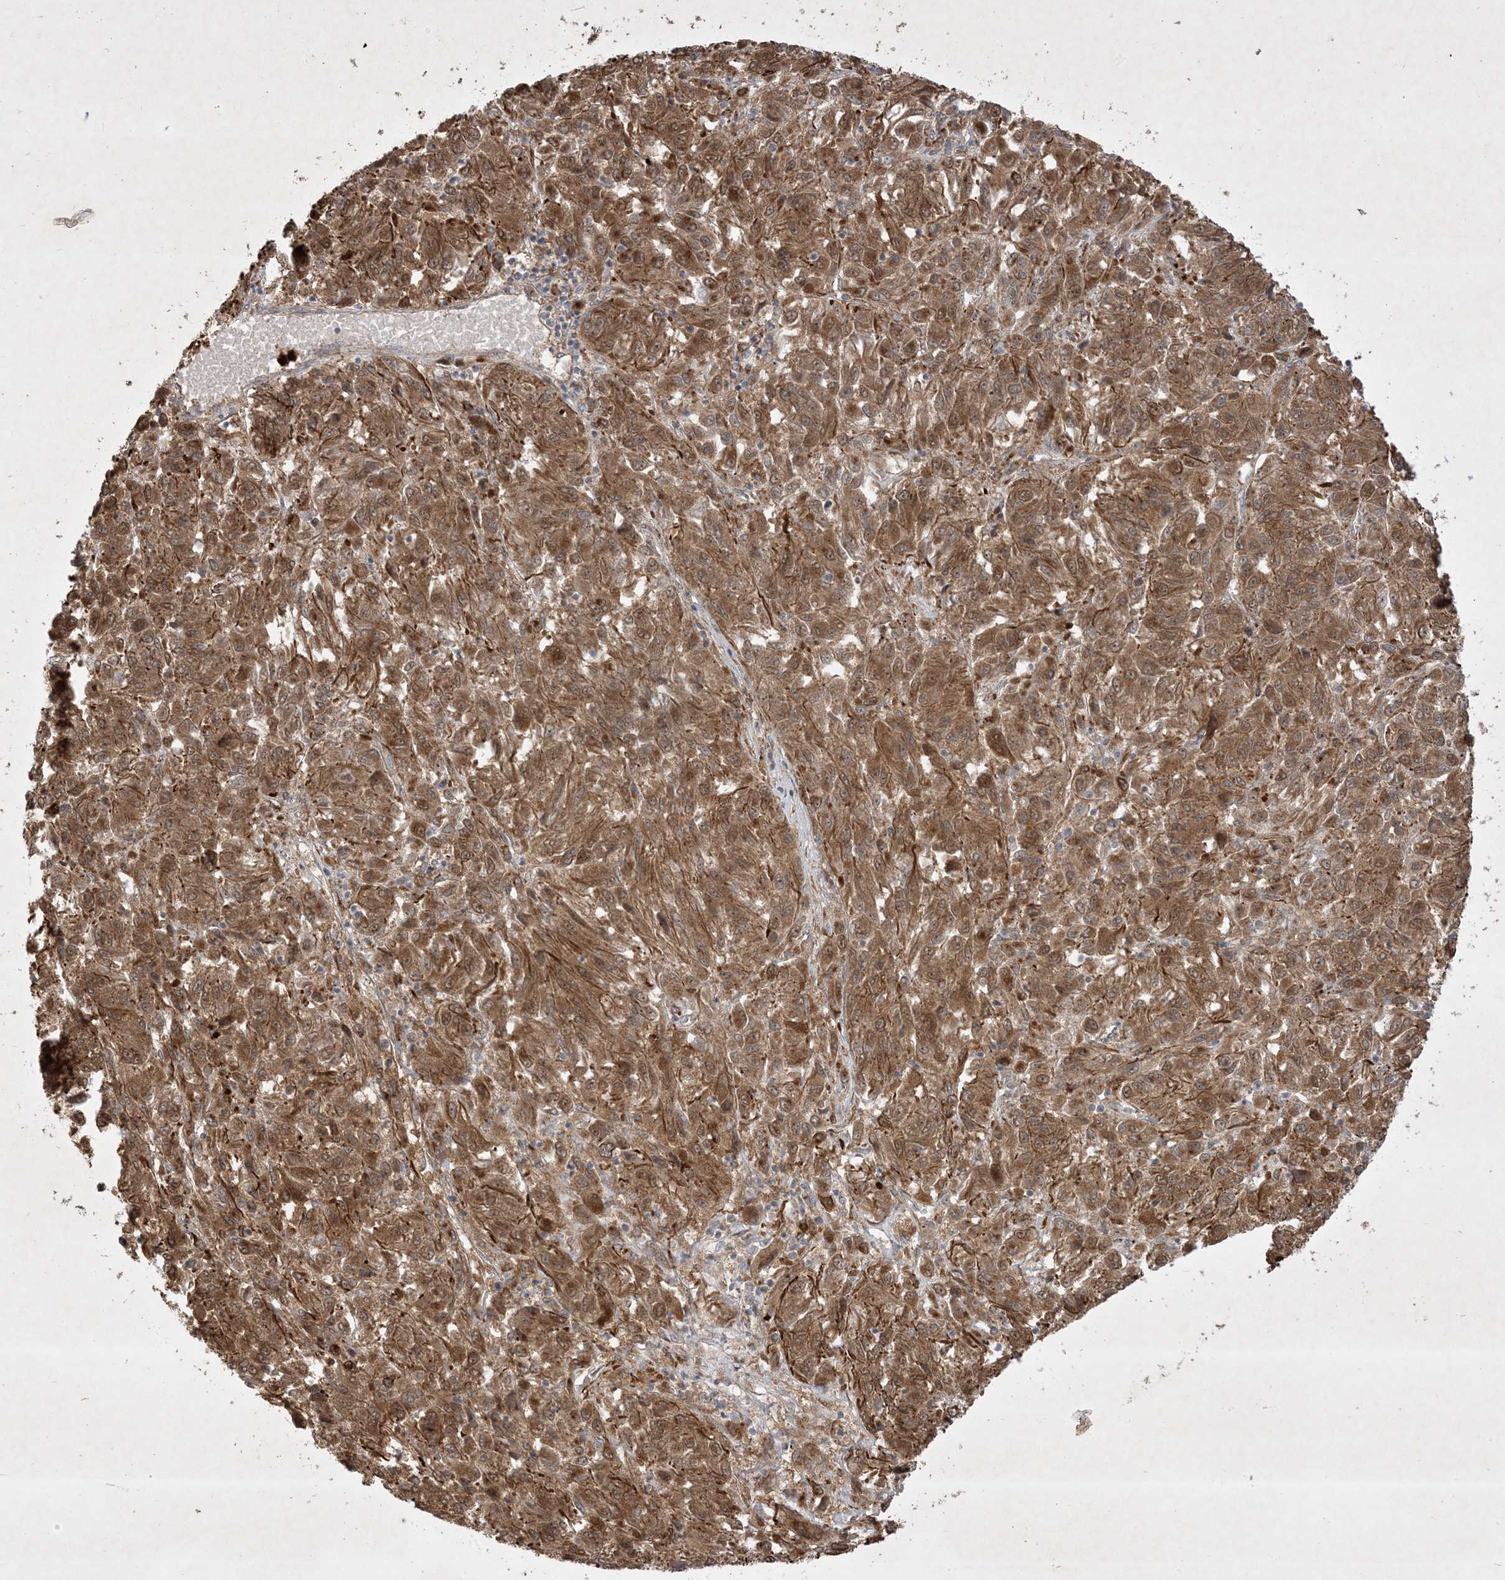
{"staining": {"intensity": "moderate", "quantity": ">75%", "location": "cytoplasmic/membranous"}, "tissue": "melanoma", "cell_type": "Tumor cells", "image_type": "cancer", "snomed": [{"axis": "morphology", "description": "Malignant melanoma, Metastatic site"}, {"axis": "topography", "description": "Lung"}], "caption": "Melanoma stained with a protein marker reveals moderate staining in tumor cells.", "gene": "IFT57", "patient": {"sex": "male", "age": 64}}